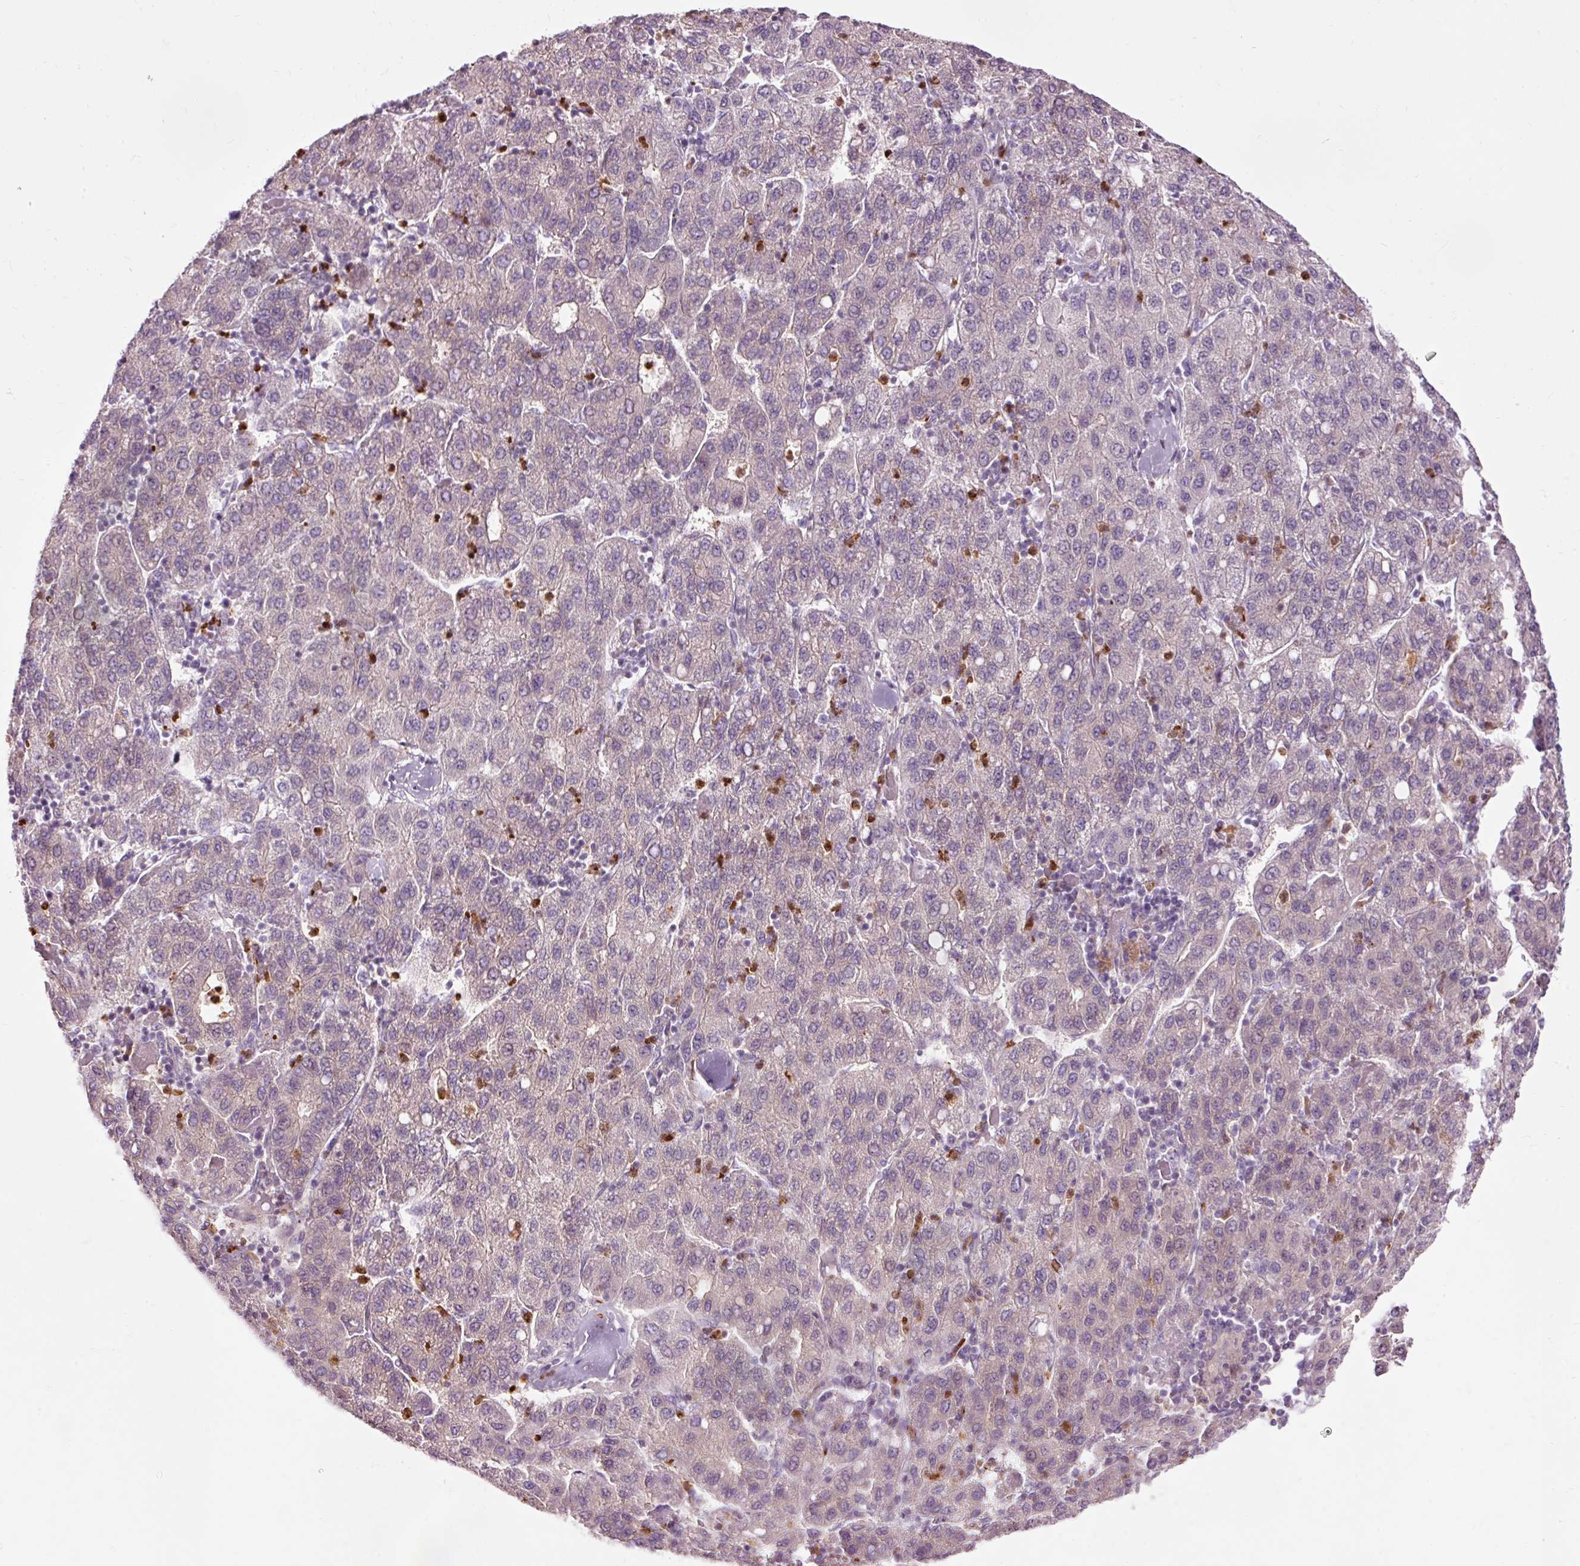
{"staining": {"intensity": "weak", "quantity": "25%-75%", "location": "cytoplasmic/membranous"}, "tissue": "liver cancer", "cell_type": "Tumor cells", "image_type": "cancer", "snomed": [{"axis": "morphology", "description": "Carcinoma, Hepatocellular, NOS"}, {"axis": "topography", "description": "Liver"}], "caption": "This photomicrograph reveals IHC staining of human hepatocellular carcinoma (liver), with low weak cytoplasmic/membranous expression in about 25%-75% of tumor cells.", "gene": "PRDX5", "patient": {"sex": "male", "age": 65}}